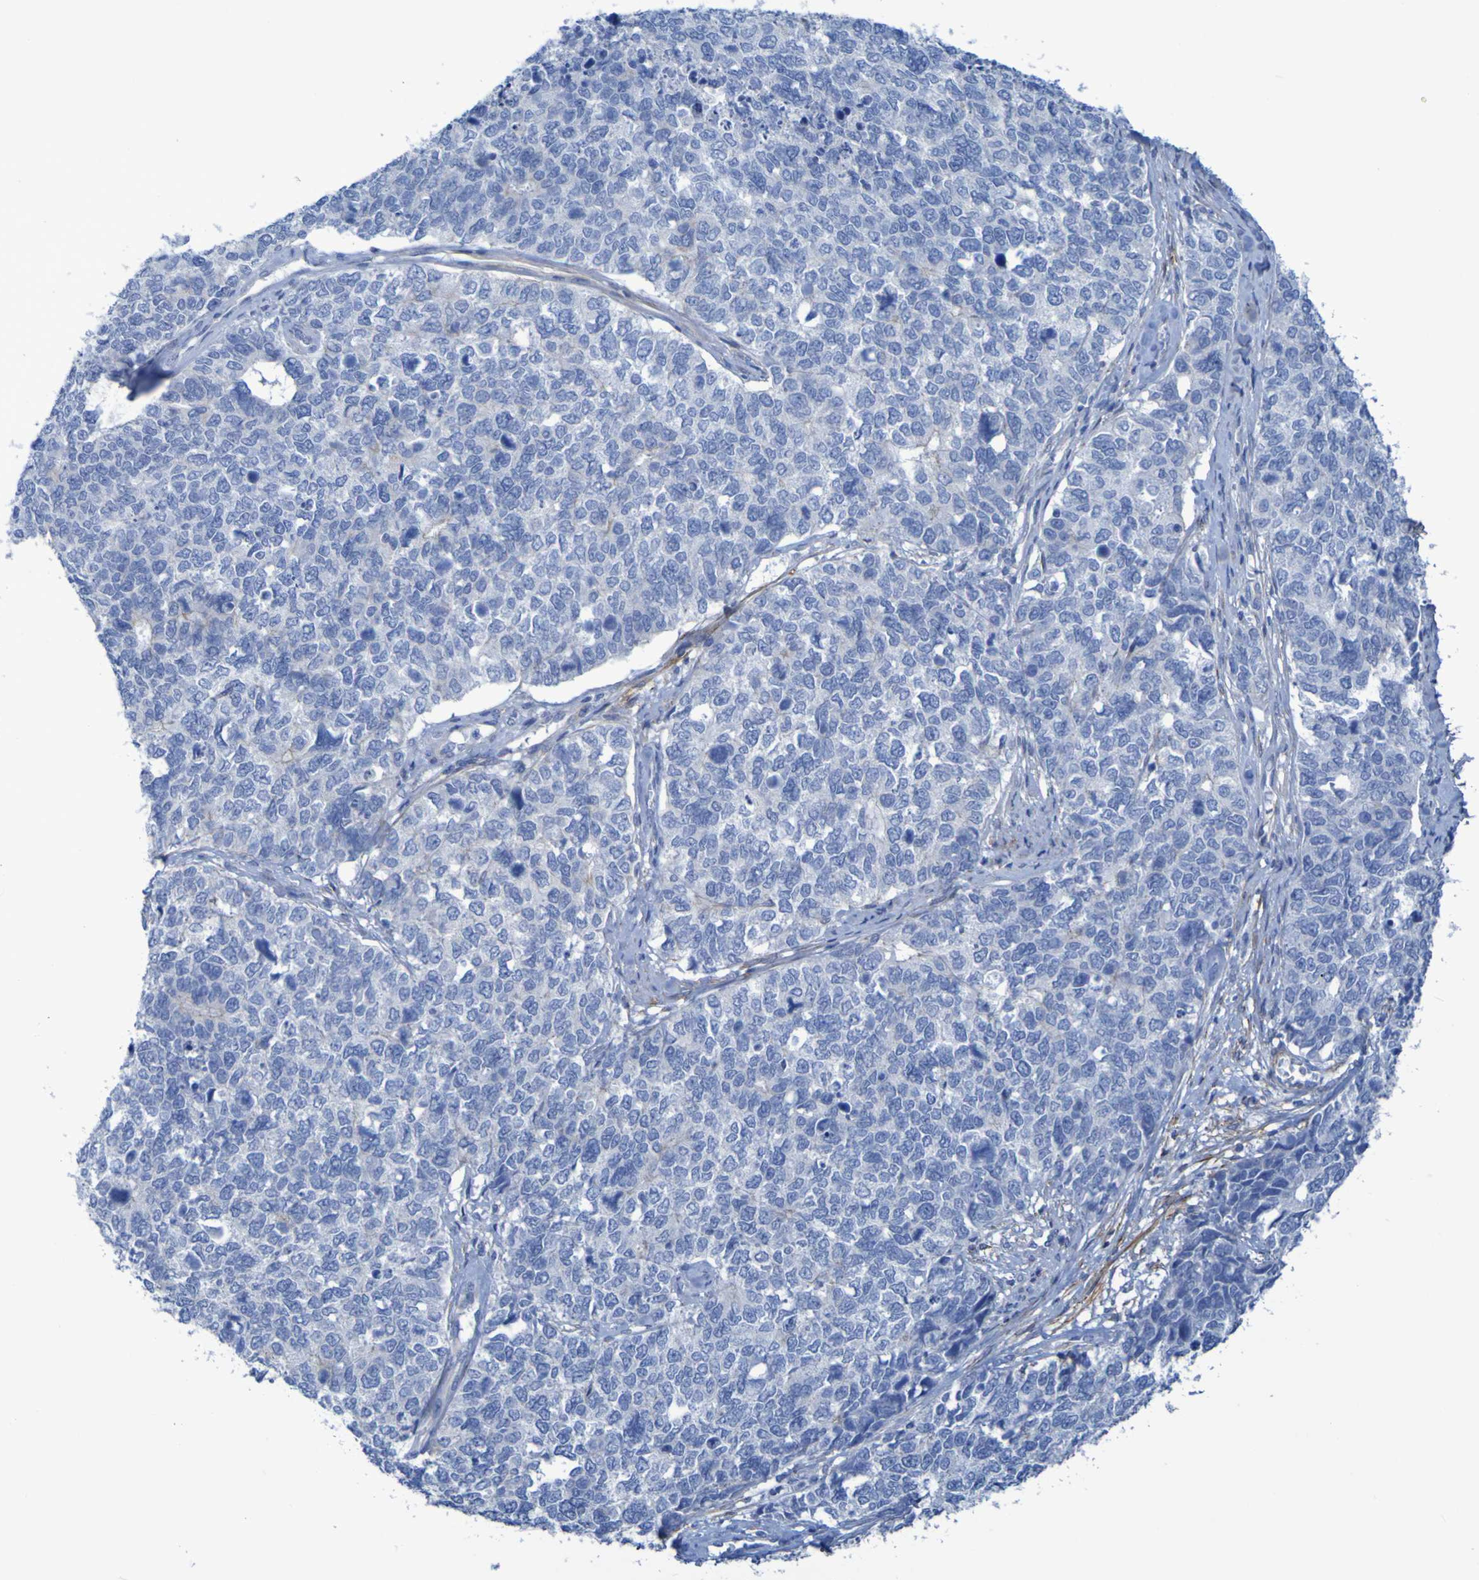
{"staining": {"intensity": "negative", "quantity": "none", "location": "none"}, "tissue": "cervical cancer", "cell_type": "Tumor cells", "image_type": "cancer", "snomed": [{"axis": "morphology", "description": "Squamous cell carcinoma, NOS"}, {"axis": "topography", "description": "Cervix"}], "caption": "Human cervical cancer (squamous cell carcinoma) stained for a protein using immunohistochemistry (IHC) shows no expression in tumor cells.", "gene": "LPP", "patient": {"sex": "female", "age": 63}}